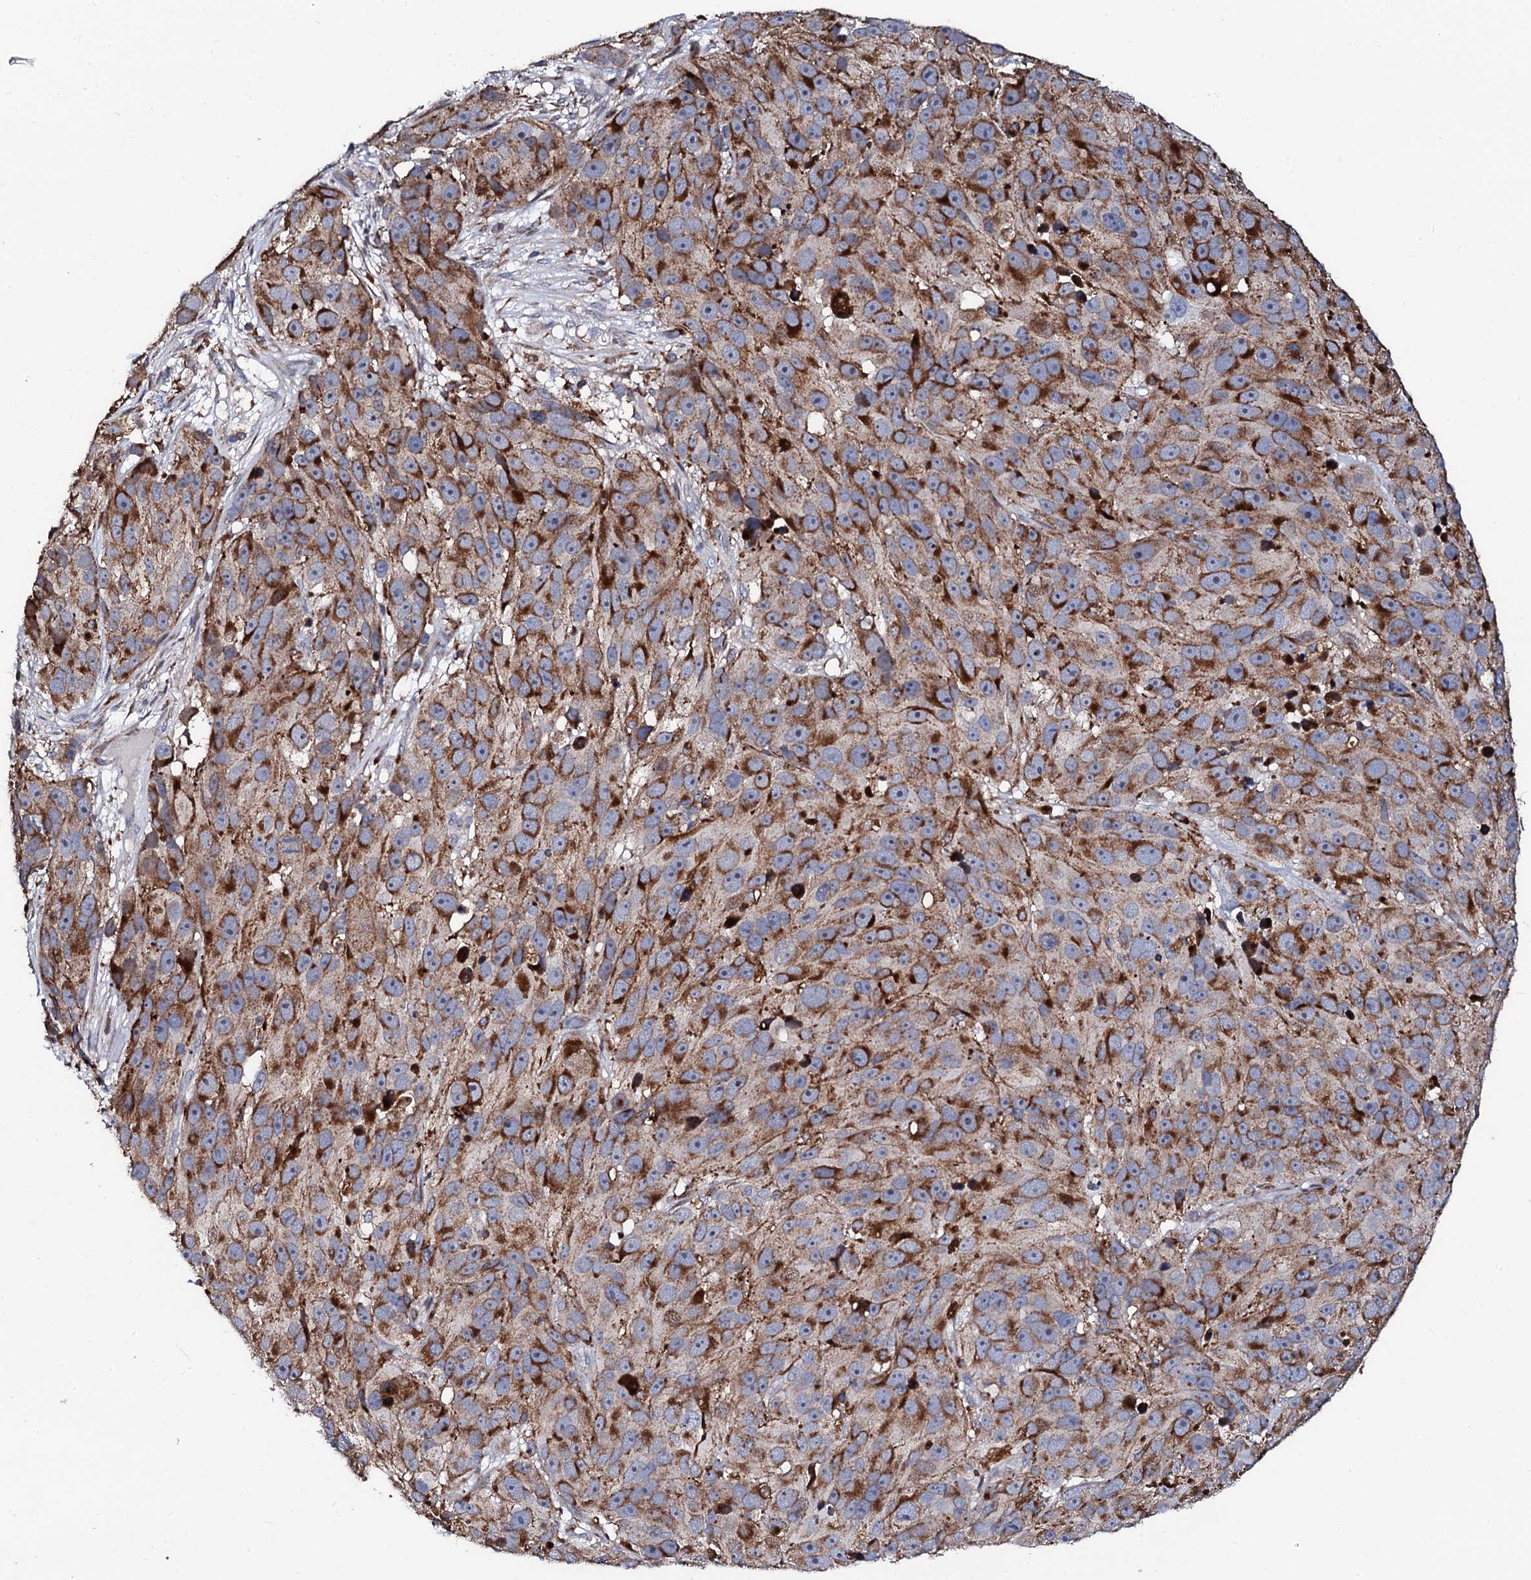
{"staining": {"intensity": "moderate", "quantity": ">75%", "location": "cytoplasmic/membranous"}, "tissue": "melanoma", "cell_type": "Tumor cells", "image_type": "cancer", "snomed": [{"axis": "morphology", "description": "Malignant melanoma, NOS"}, {"axis": "topography", "description": "Skin"}], "caption": "Melanoma tissue demonstrates moderate cytoplasmic/membranous expression in about >75% of tumor cells, visualized by immunohistochemistry.", "gene": "TCIRG1", "patient": {"sex": "male", "age": 84}}